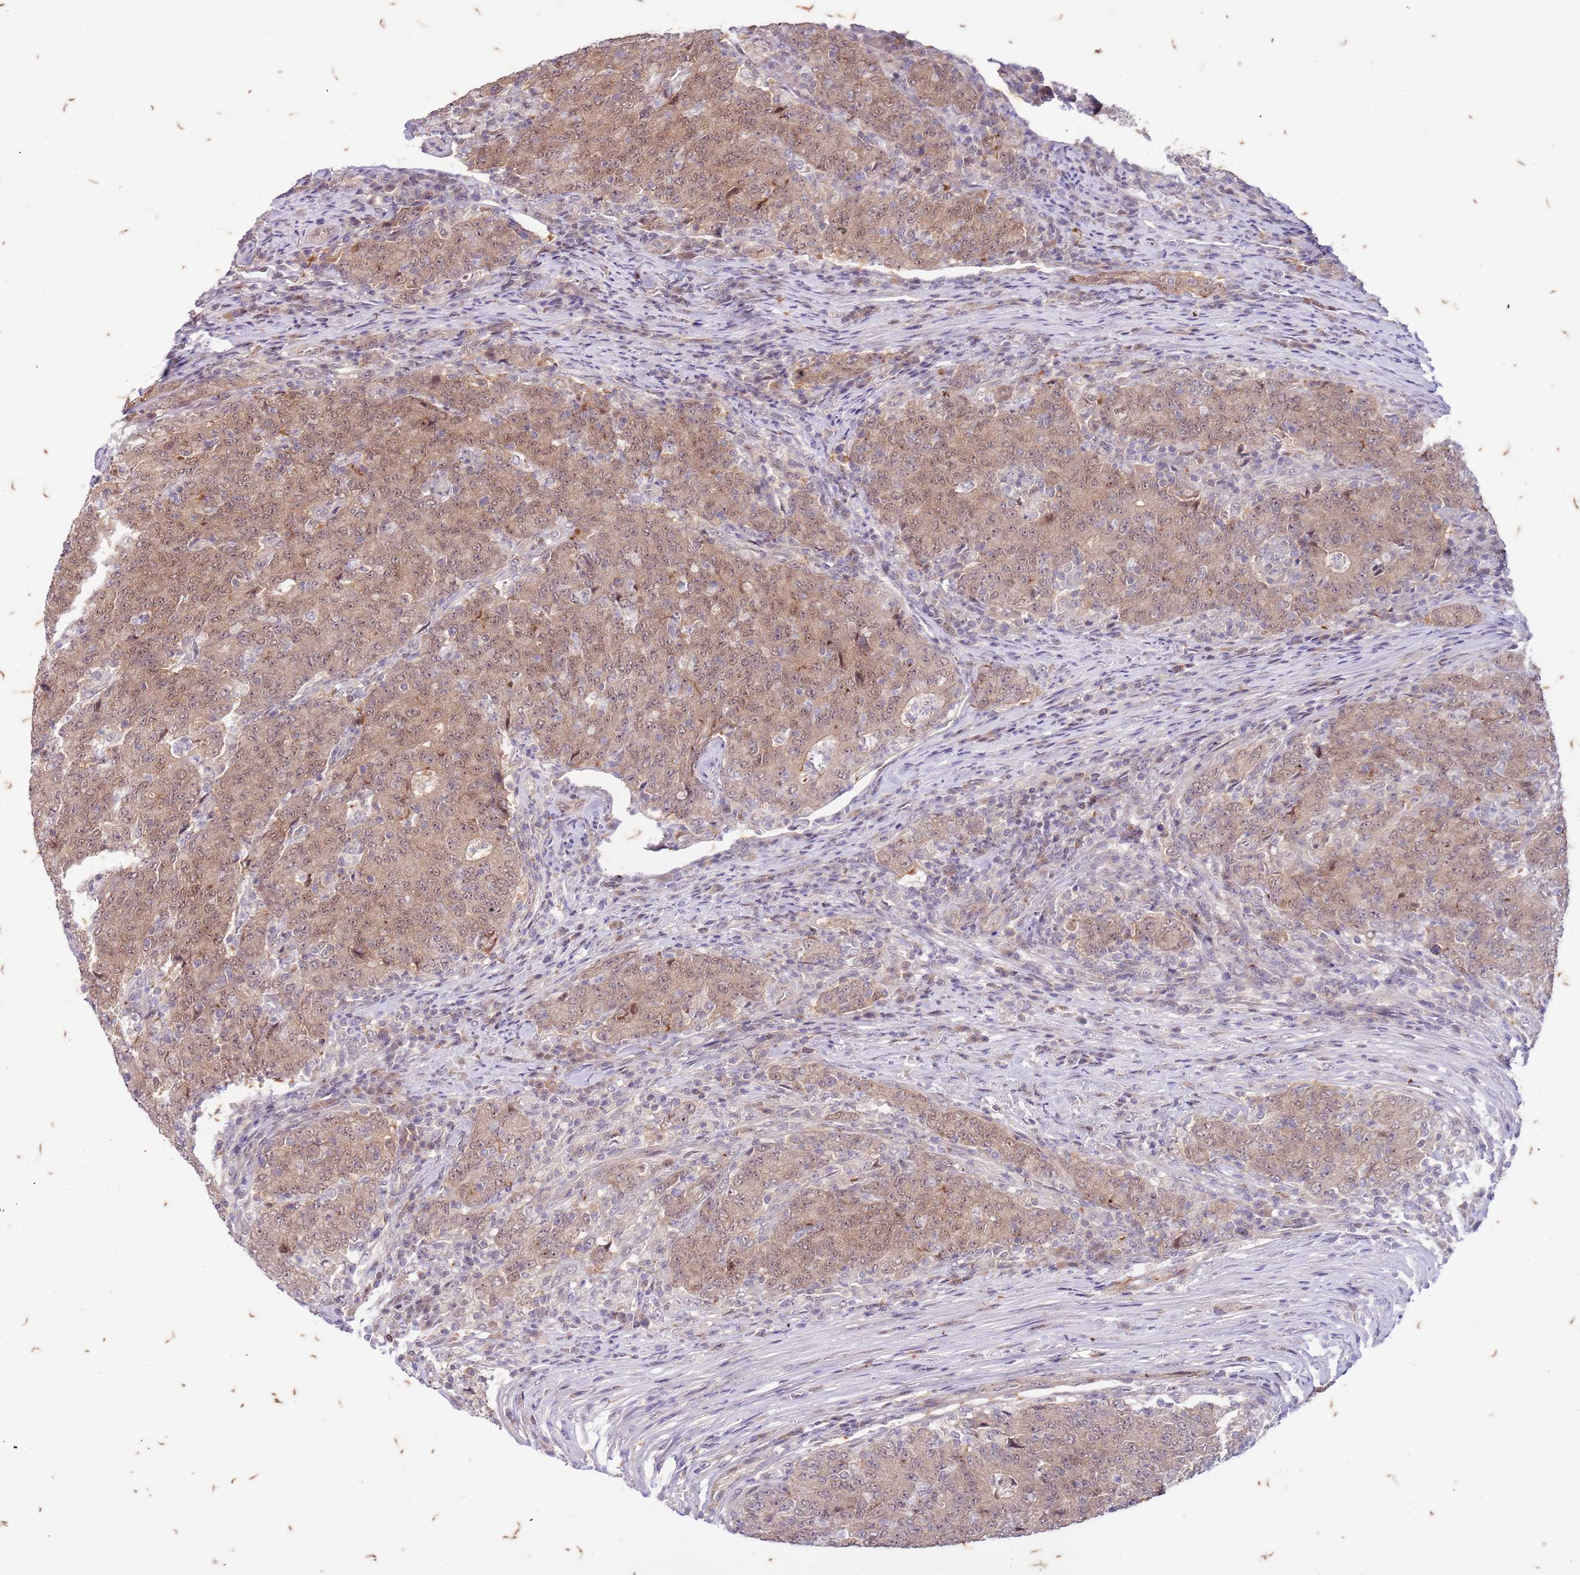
{"staining": {"intensity": "weak", "quantity": ">75%", "location": "cytoplasmic/membranous,nuclear"}, "tissue": "colorectal cancer", "cell_type": "Tumor cells", "image_type": "cancer", "snomed": [{"axis": "morphology", "description": "Adenocarcinoma, NOS"}, {"axis": "topography", "description": "Colon"}], "caption": "A brown stain highlights weak cytoplasmic/membranous and nuclear staining of a protein in human colorectal cancer (adenocarcinoma) tumor cells.", "gene": "RAPGEF3", "patient": {"sex": "female", "age": 75}}